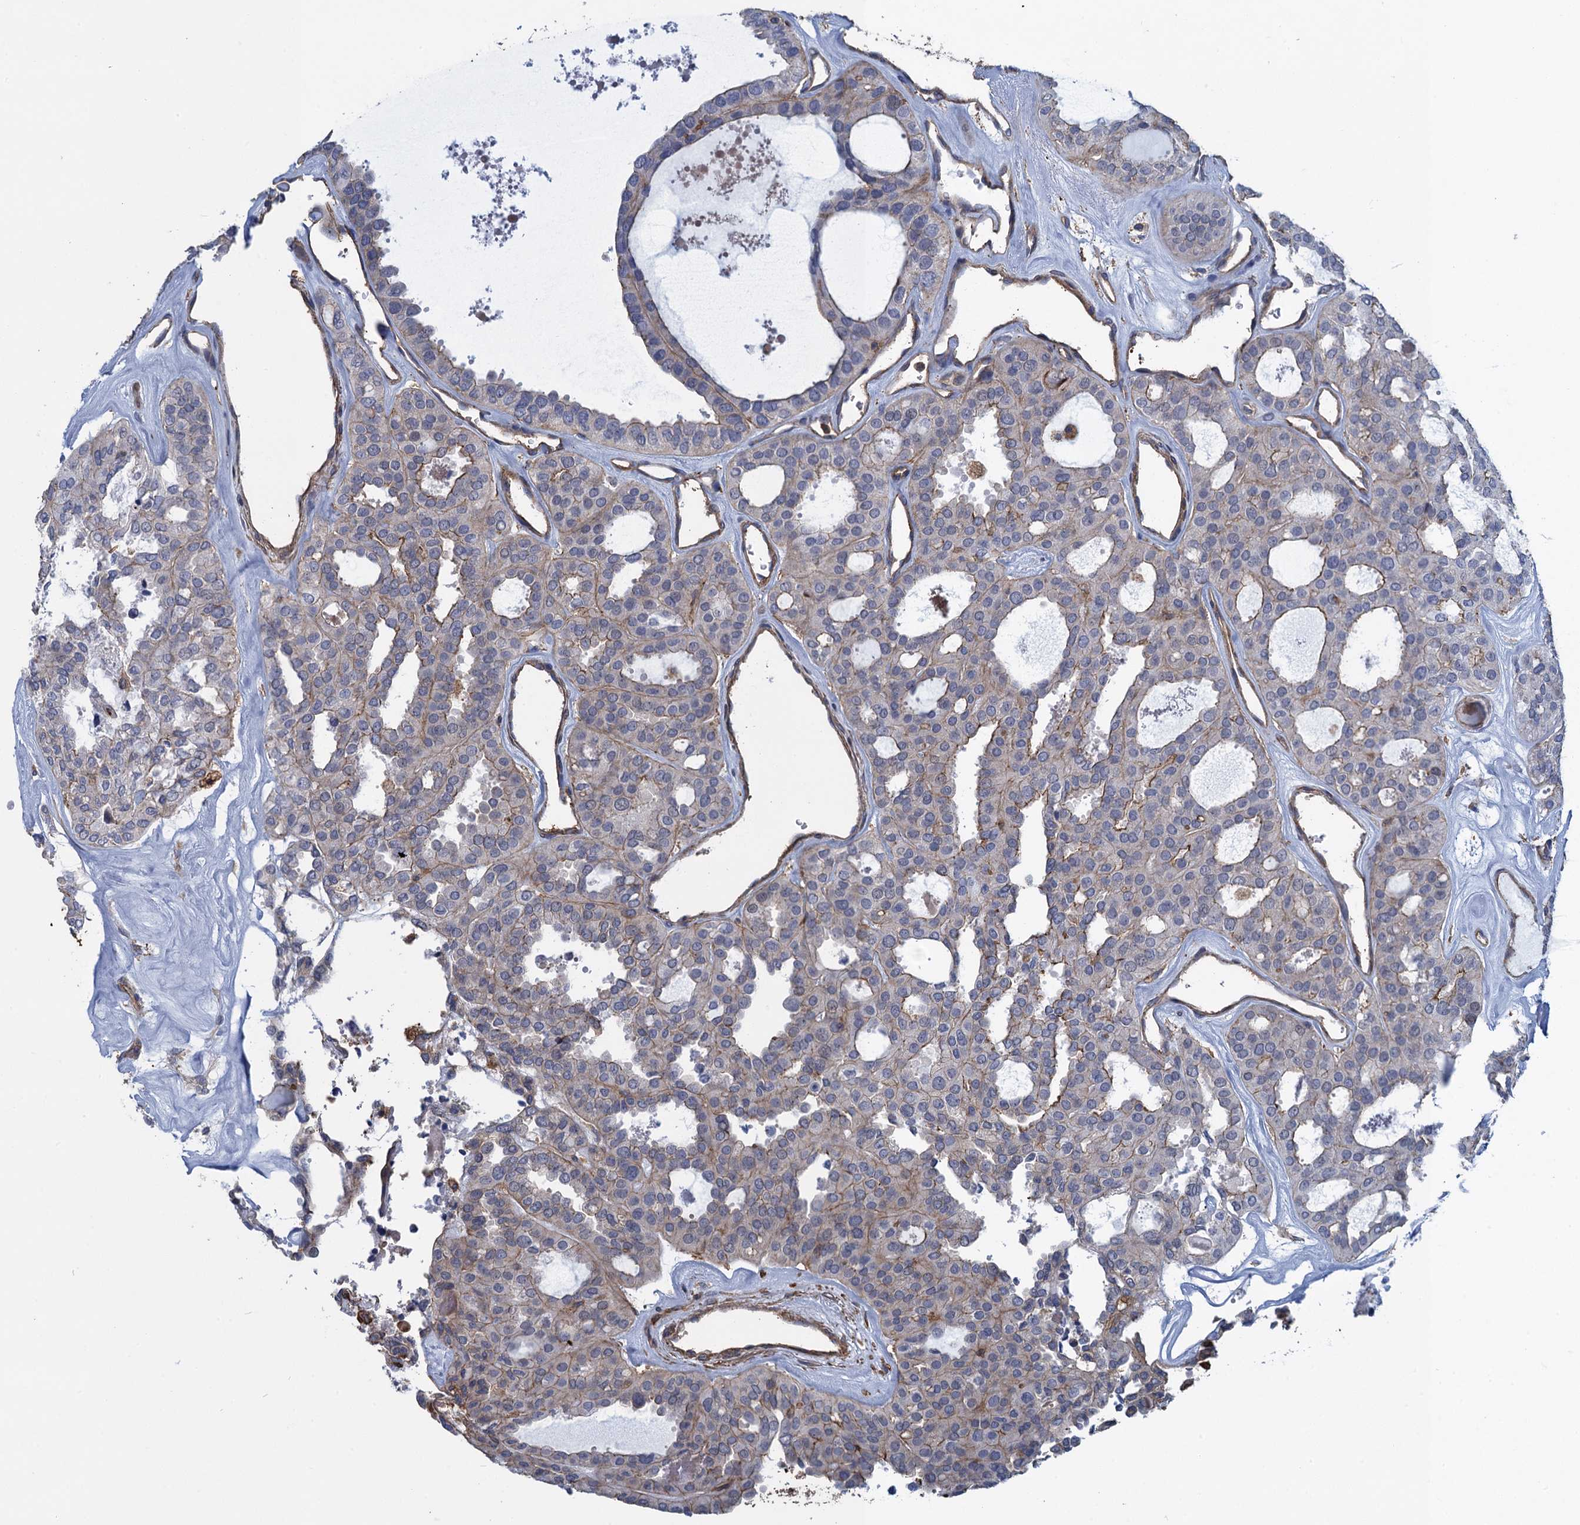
{"staining": {"intensity": "weak", "quantity": "<25%", "location": "cytoplasmic/membranous"}, "tissue": "thyroid cancer", "cell_type": "Tumor cells", "image_type": "cancer", "snomed": [{"axis": "morphology", "description": "Follicular adenoma carcinoma, NOS"}, {"axis": "topography", "description": "Thyroid gland"}], "caption": "Immunohistochemistry of human thyroid cancer (follicular adenoma carcinoma) demonstrates no expression in tumor cells.", "gene": "PROSER2", "patient": {"sex": "male", "age": 75}}